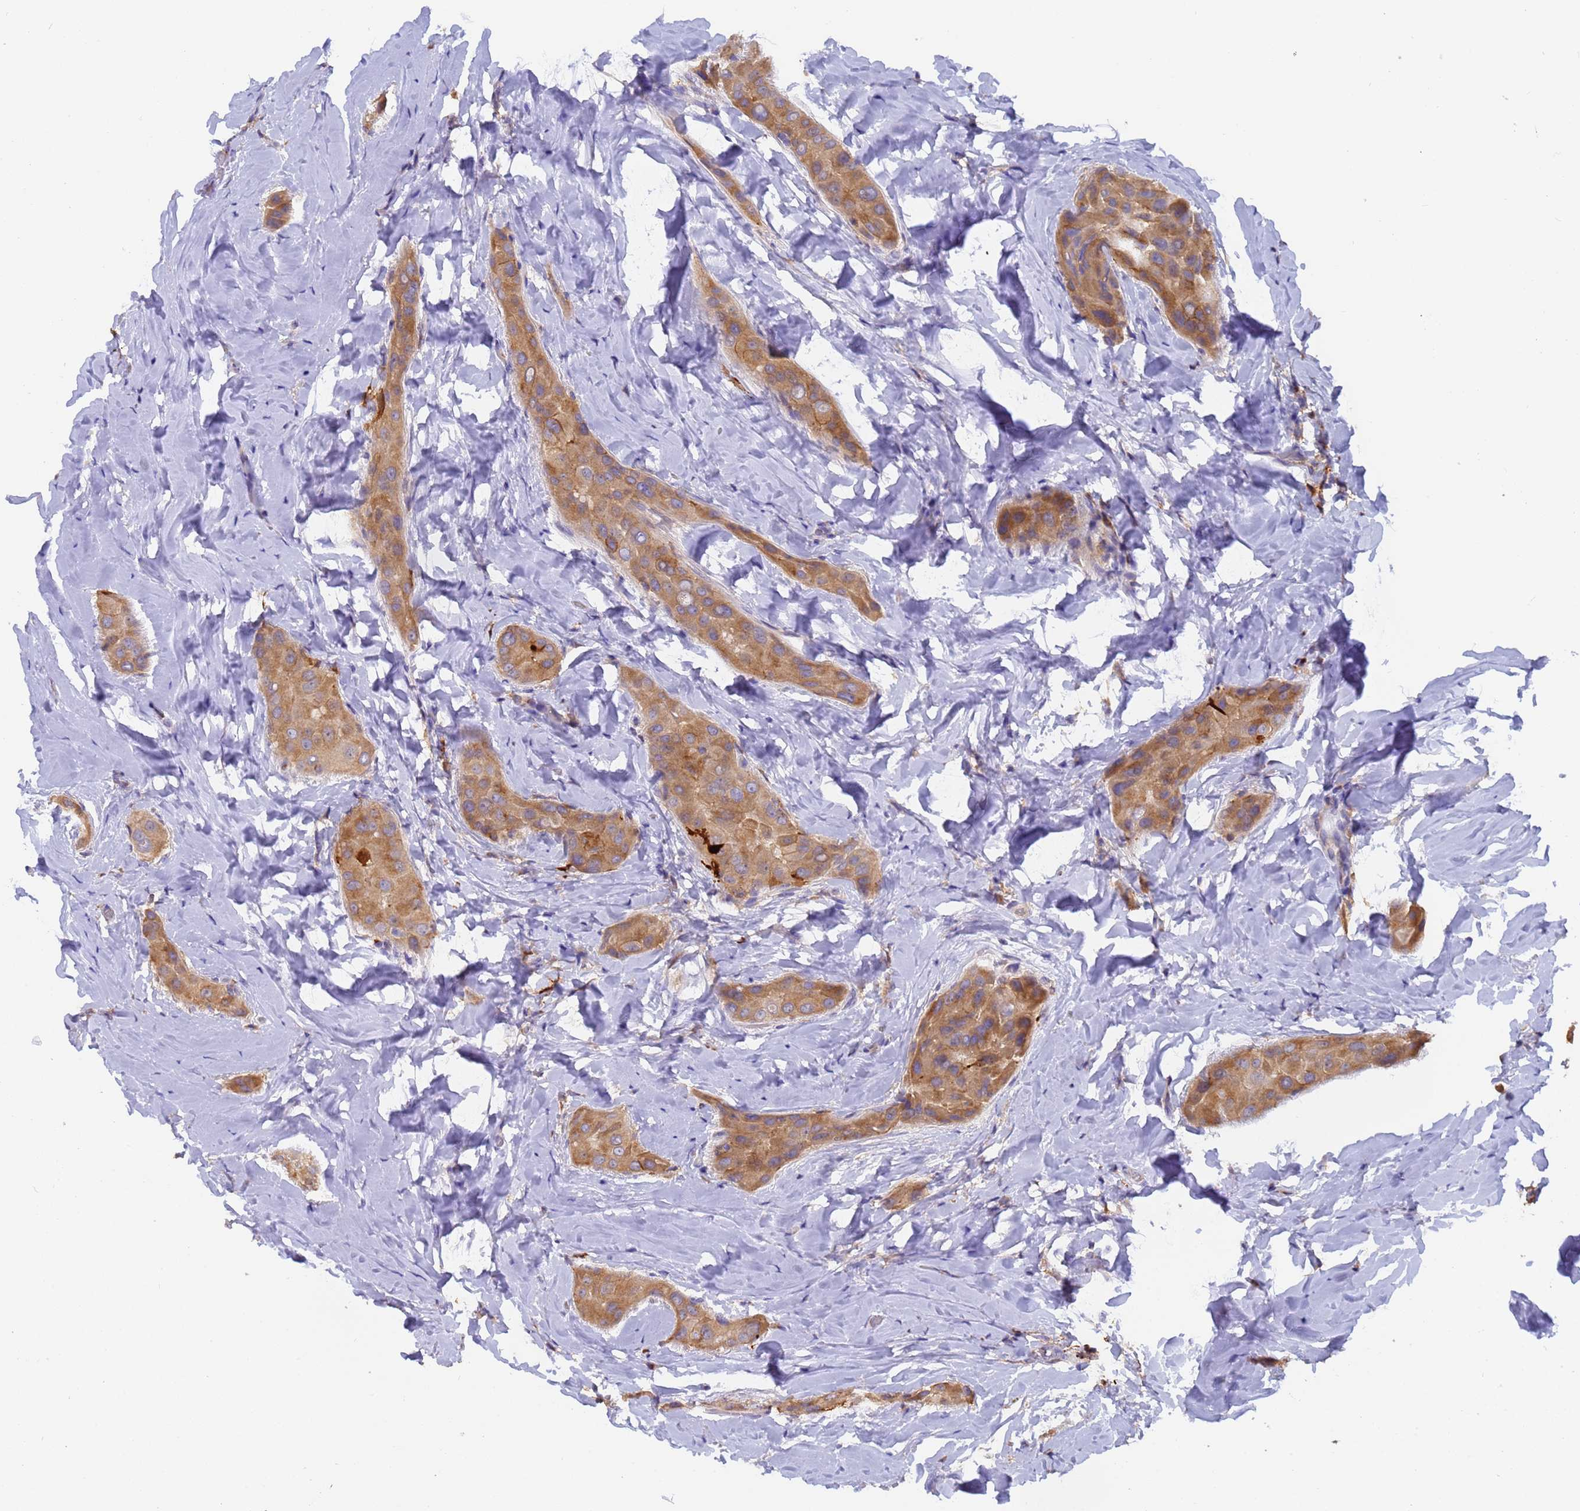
{"staining": {"intensity": "moderate", "quantity": ">75%", "location": "cytoplasmic/membranous"}, "tissue": "thyroid cancer", "cell_type": "Tumor cells", "image_type": "cancer", "snomed": [{"axis": "morphology", "description": "Papillary adenocarcinoma, NOS"}, {"axis": "topography", "description": "Thyroid gland"}], "caption": "Immunohistochemical staining of human thyroid cancer shows medium levels of moderate cytoplasmic/membranous protein expression in about >75% of tumor cells.", "gene": "M6PR", "patient": {"sex": "male", "age": 33}}